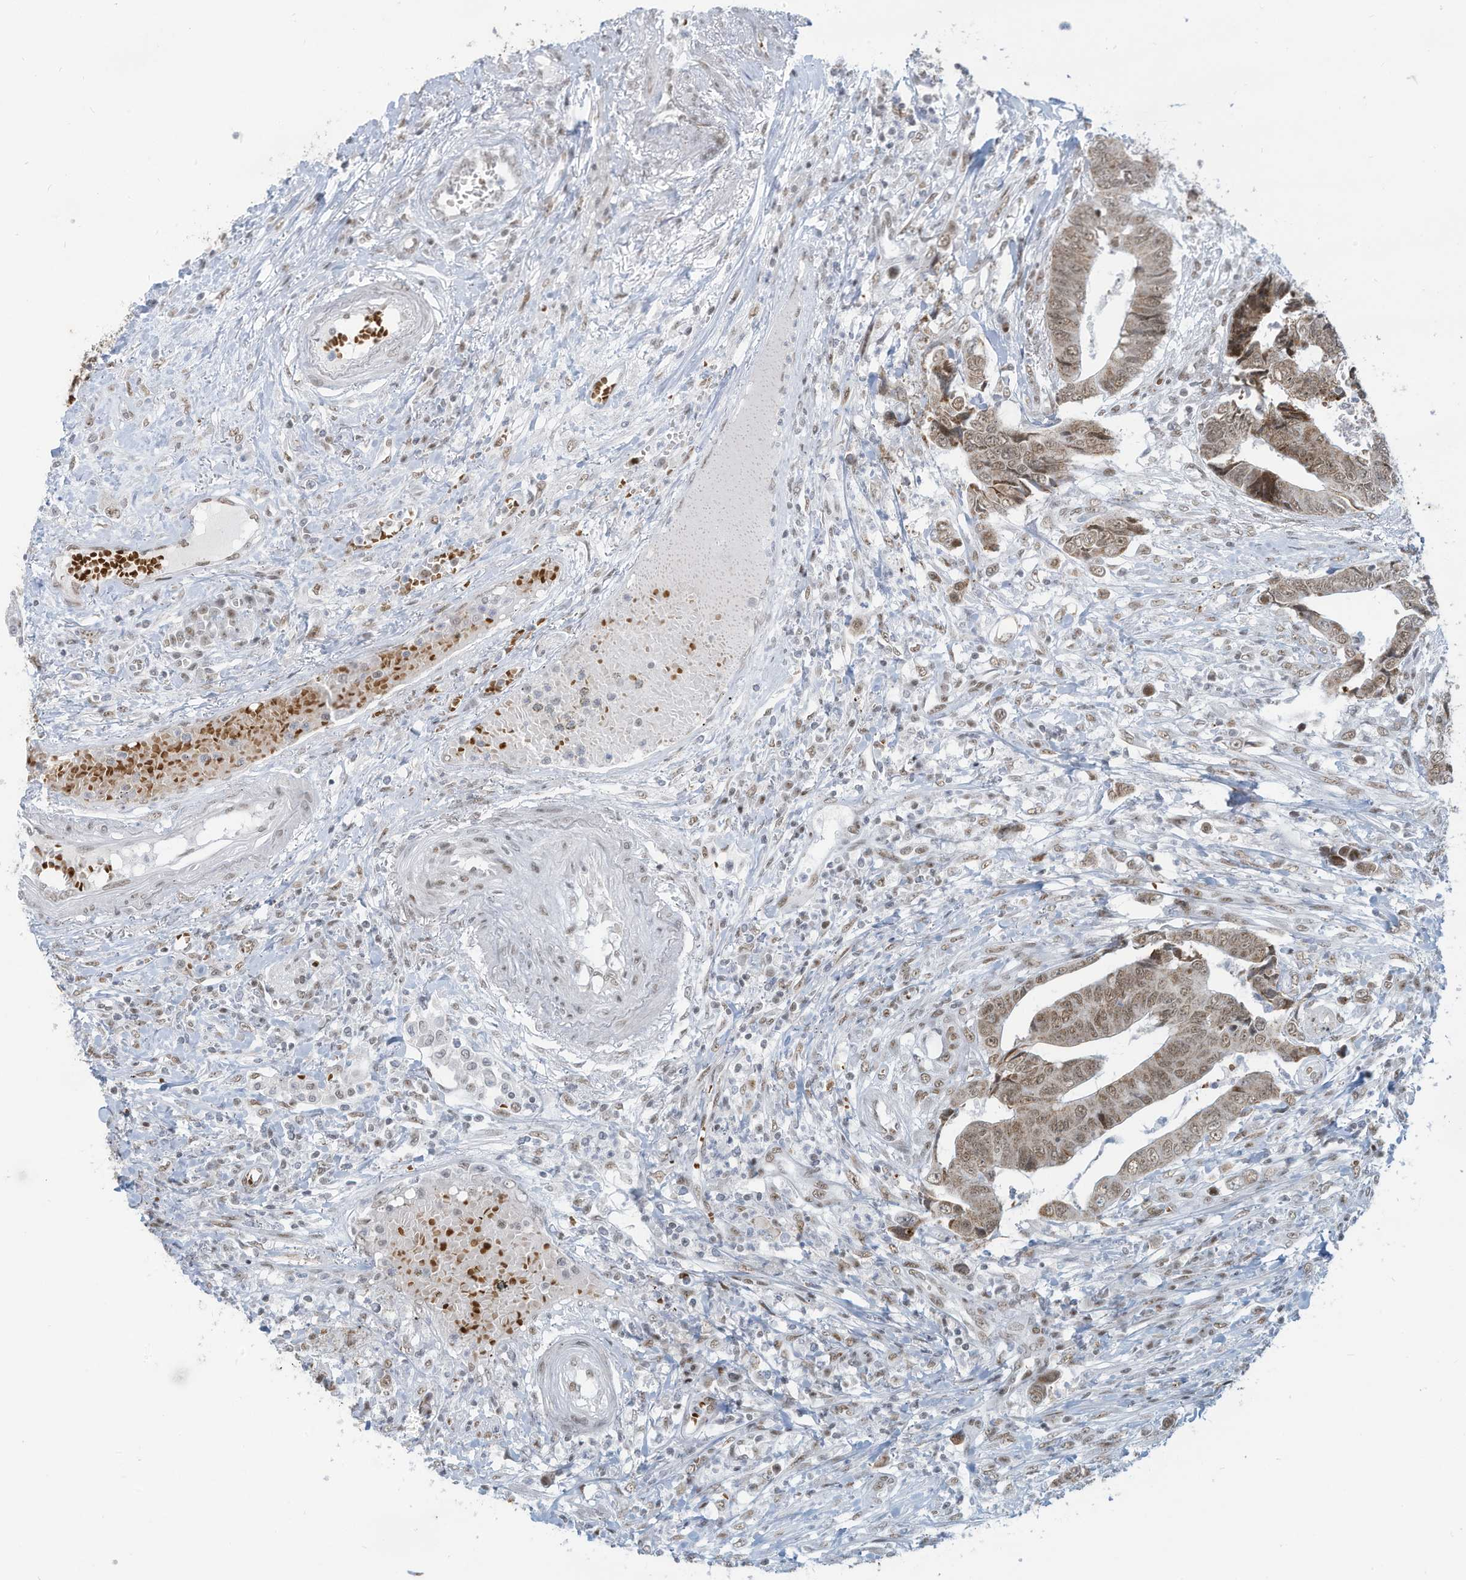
{"staining": {"intensity": "moderate", "quantity": ">75%", "location": "nuclear"}, "tissue": "colorectal cancer", "cell_type": "Tumor cells", "image_type": "cancer", "snomed": [{"axis": "morphology", "description": "Adenocarcinoma, NOS"}, {"axis": "topography", "description": "Rectum"}], "caption": "A histopathology image of colorectal cancer (adenocarcinoma) stained for a protein exhibits moderate nuclear brown staining in tumor cells.", "gene": "ECT2L", "patient": {"sex": "male", "age": 84}}